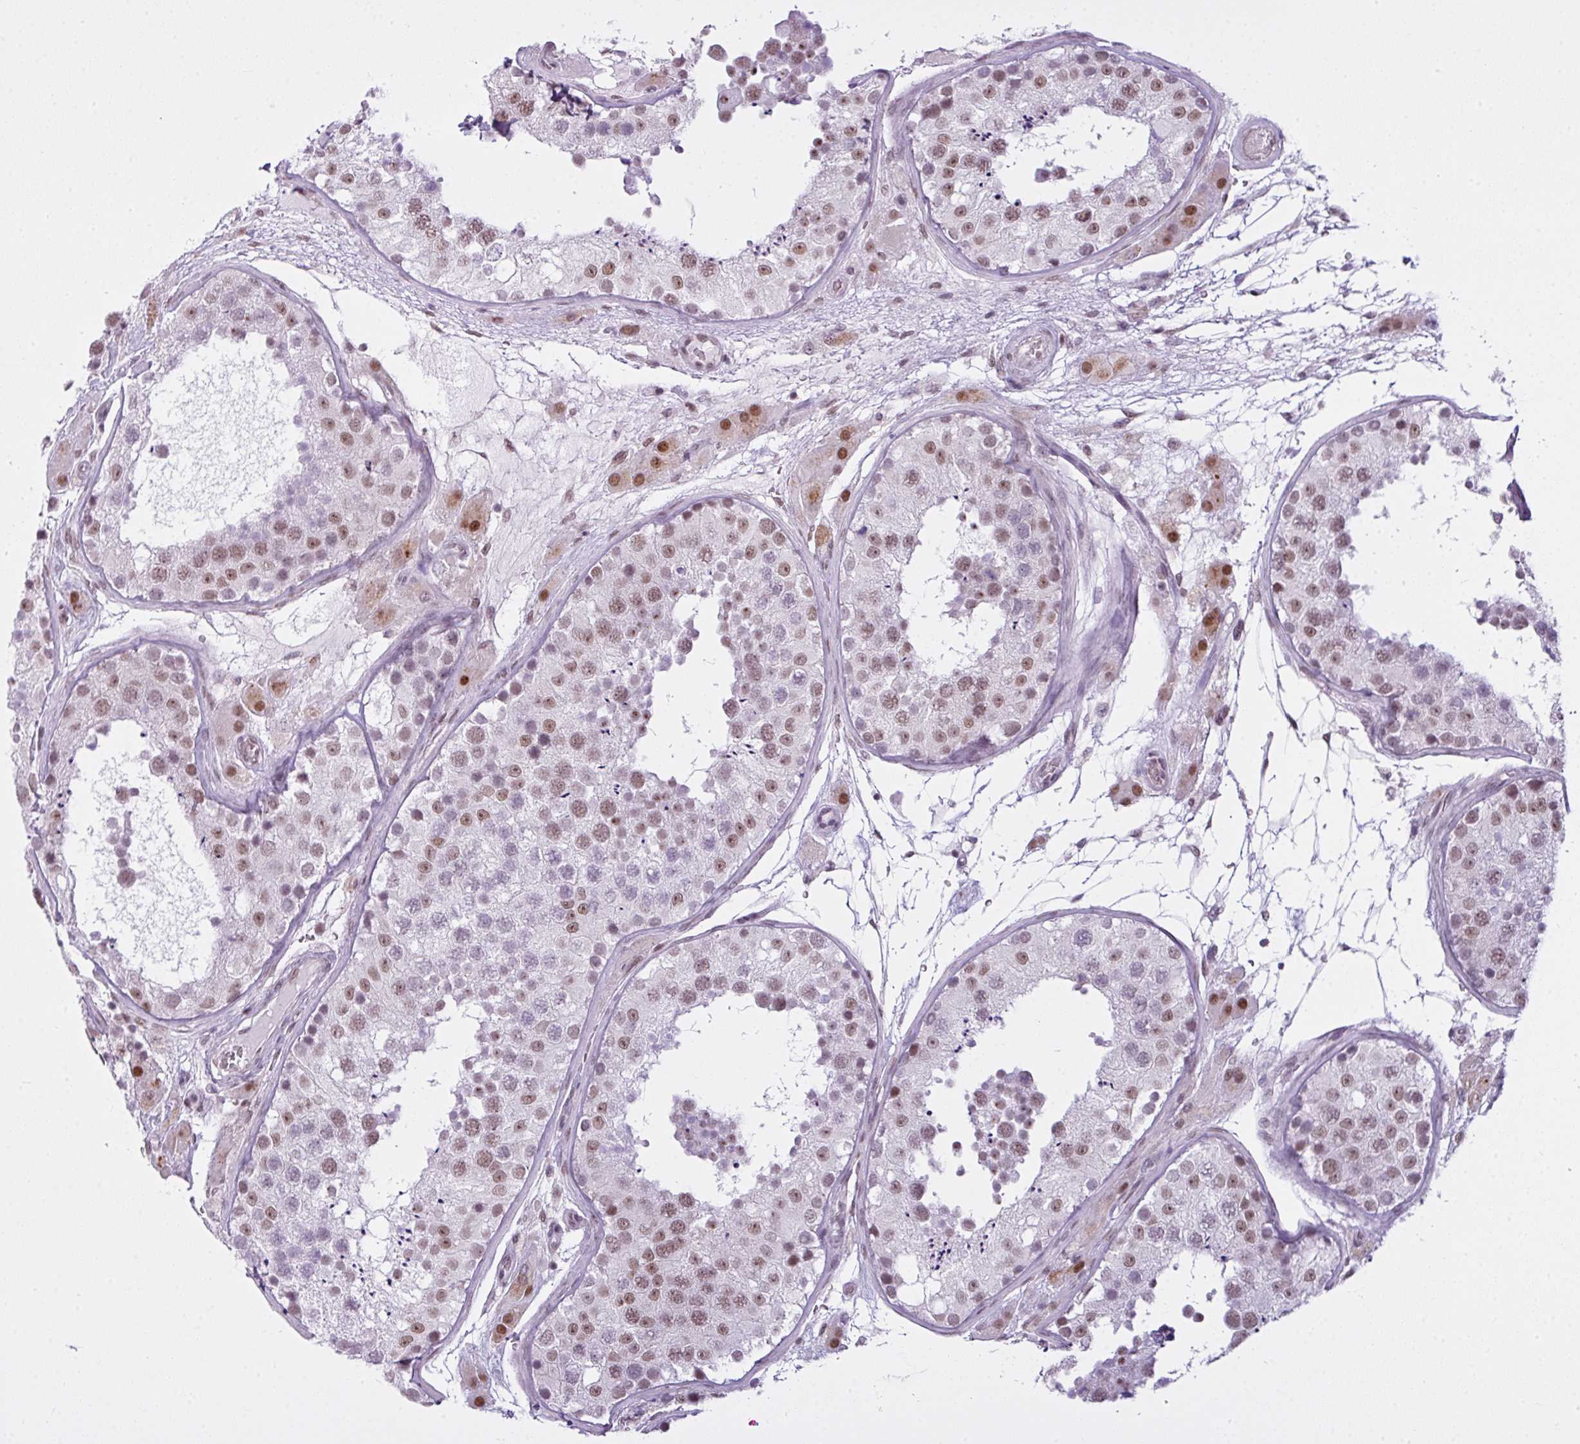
{"staining": {"intensity": "moderate", "quantity": ">75%", "location": "nuclear"}, "tissue": "testis", "cell_type": "Cells in seminiferous ducts", "image_type": "normal", "snomed": [{"axis": "morphology", "description": "Normal tissue, NOS"}, {"axis": "topography", "description": "Testis"}], "caption": "Immunohistochemistry (DAB) staining of benign testis demonstrates moderate nuclear protein expression in approximately >75% of cells in seminiferous ducts.", "gene": "ARL6IP4", "patient": {"sex": "male", "age": 26}}